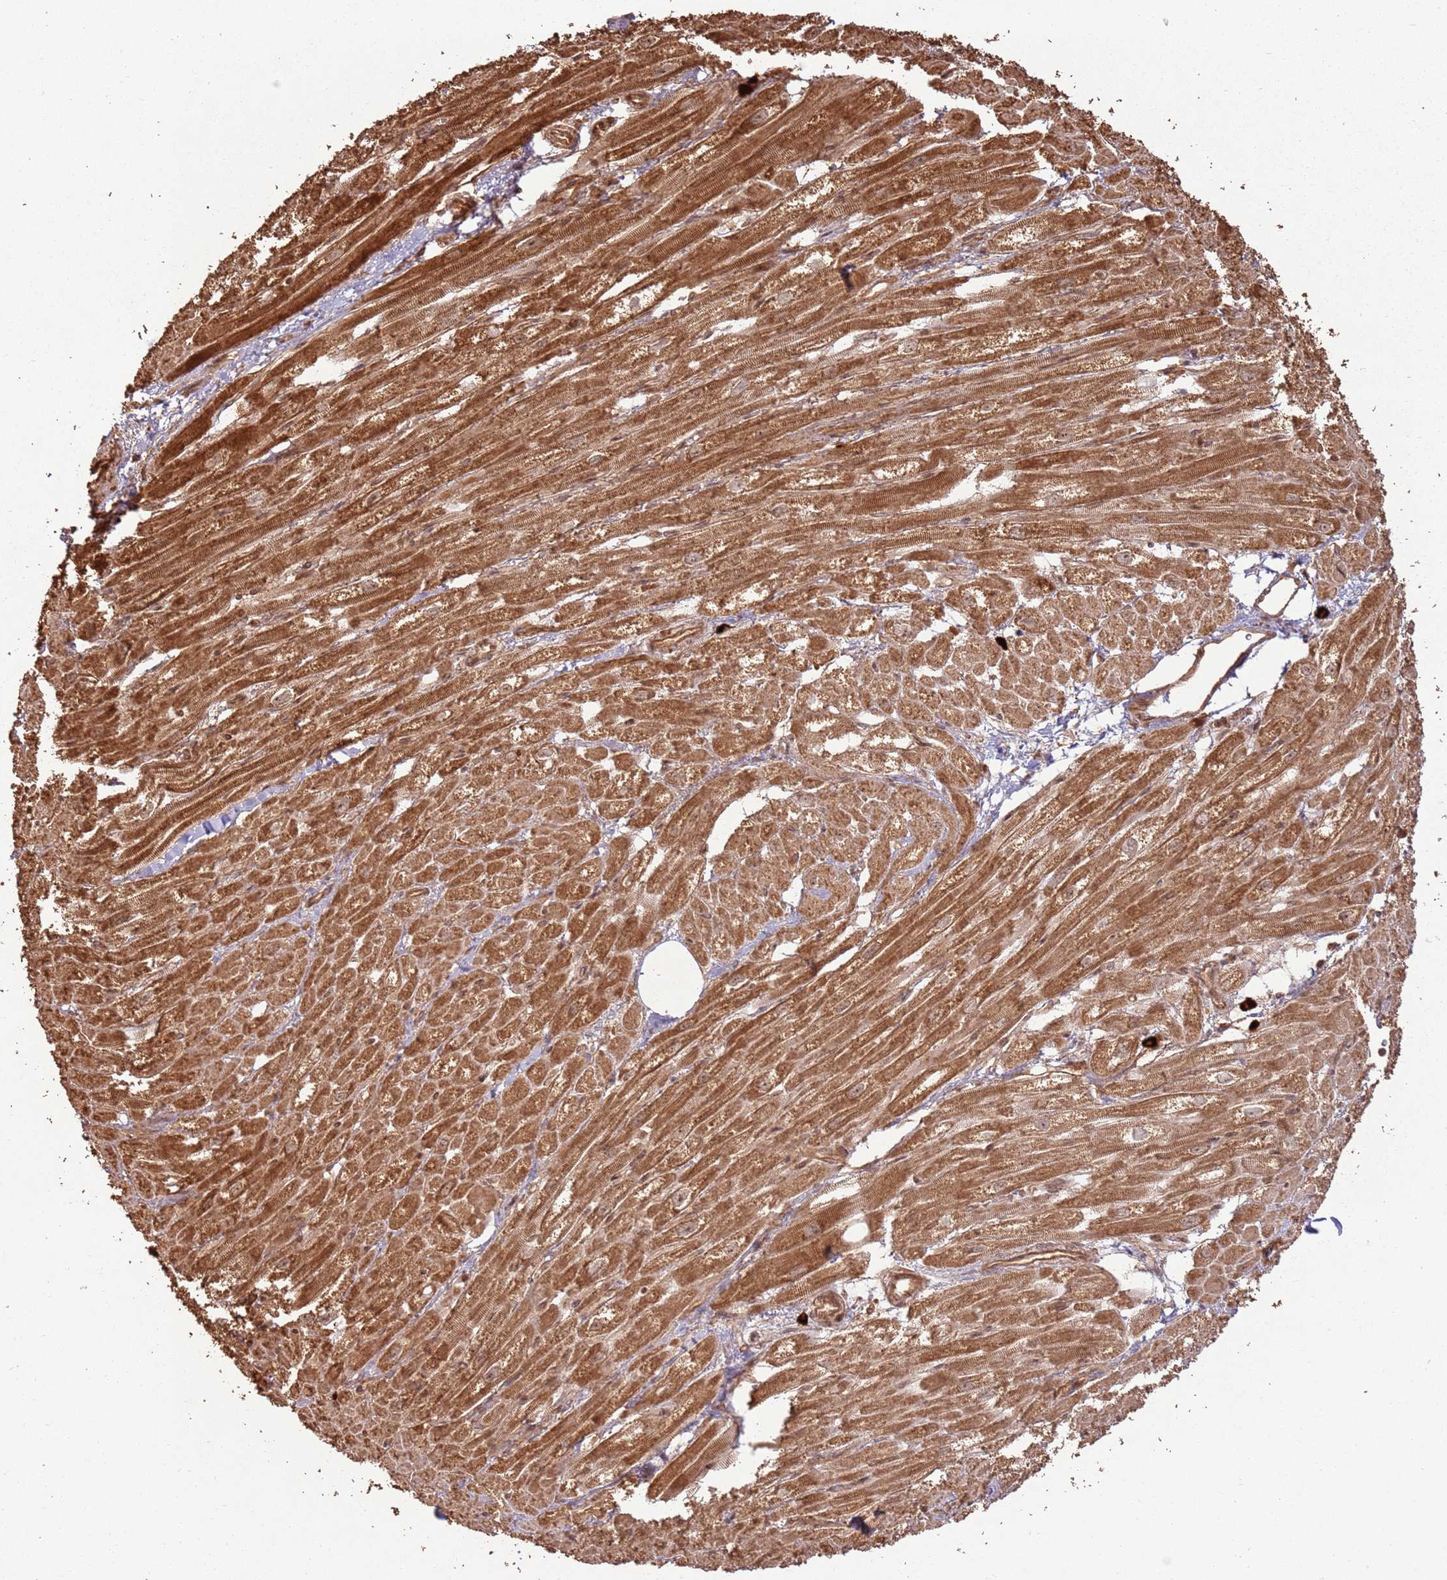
{"staining": {"intensity": "strong", "quantity": ">75%", "location": "cytoplasmic/membranous"}, "tissue": "heart muscle", "cell_type": "Cardiomyocytes", "image_type": "normal", "snomed": [{"axis": "morphology", "description": "Normal tissue, NOS"}, {"axis": "topography", "description": "Heart"}], "caption": "Brown immunohistochemical staining in benign heart muscle shows strong cytoplasmic/membranous expression in approximately >75% of cardiomyocytes.", "gene": "TBC1D13", "patient": {"sex": "male", "age": 50}}